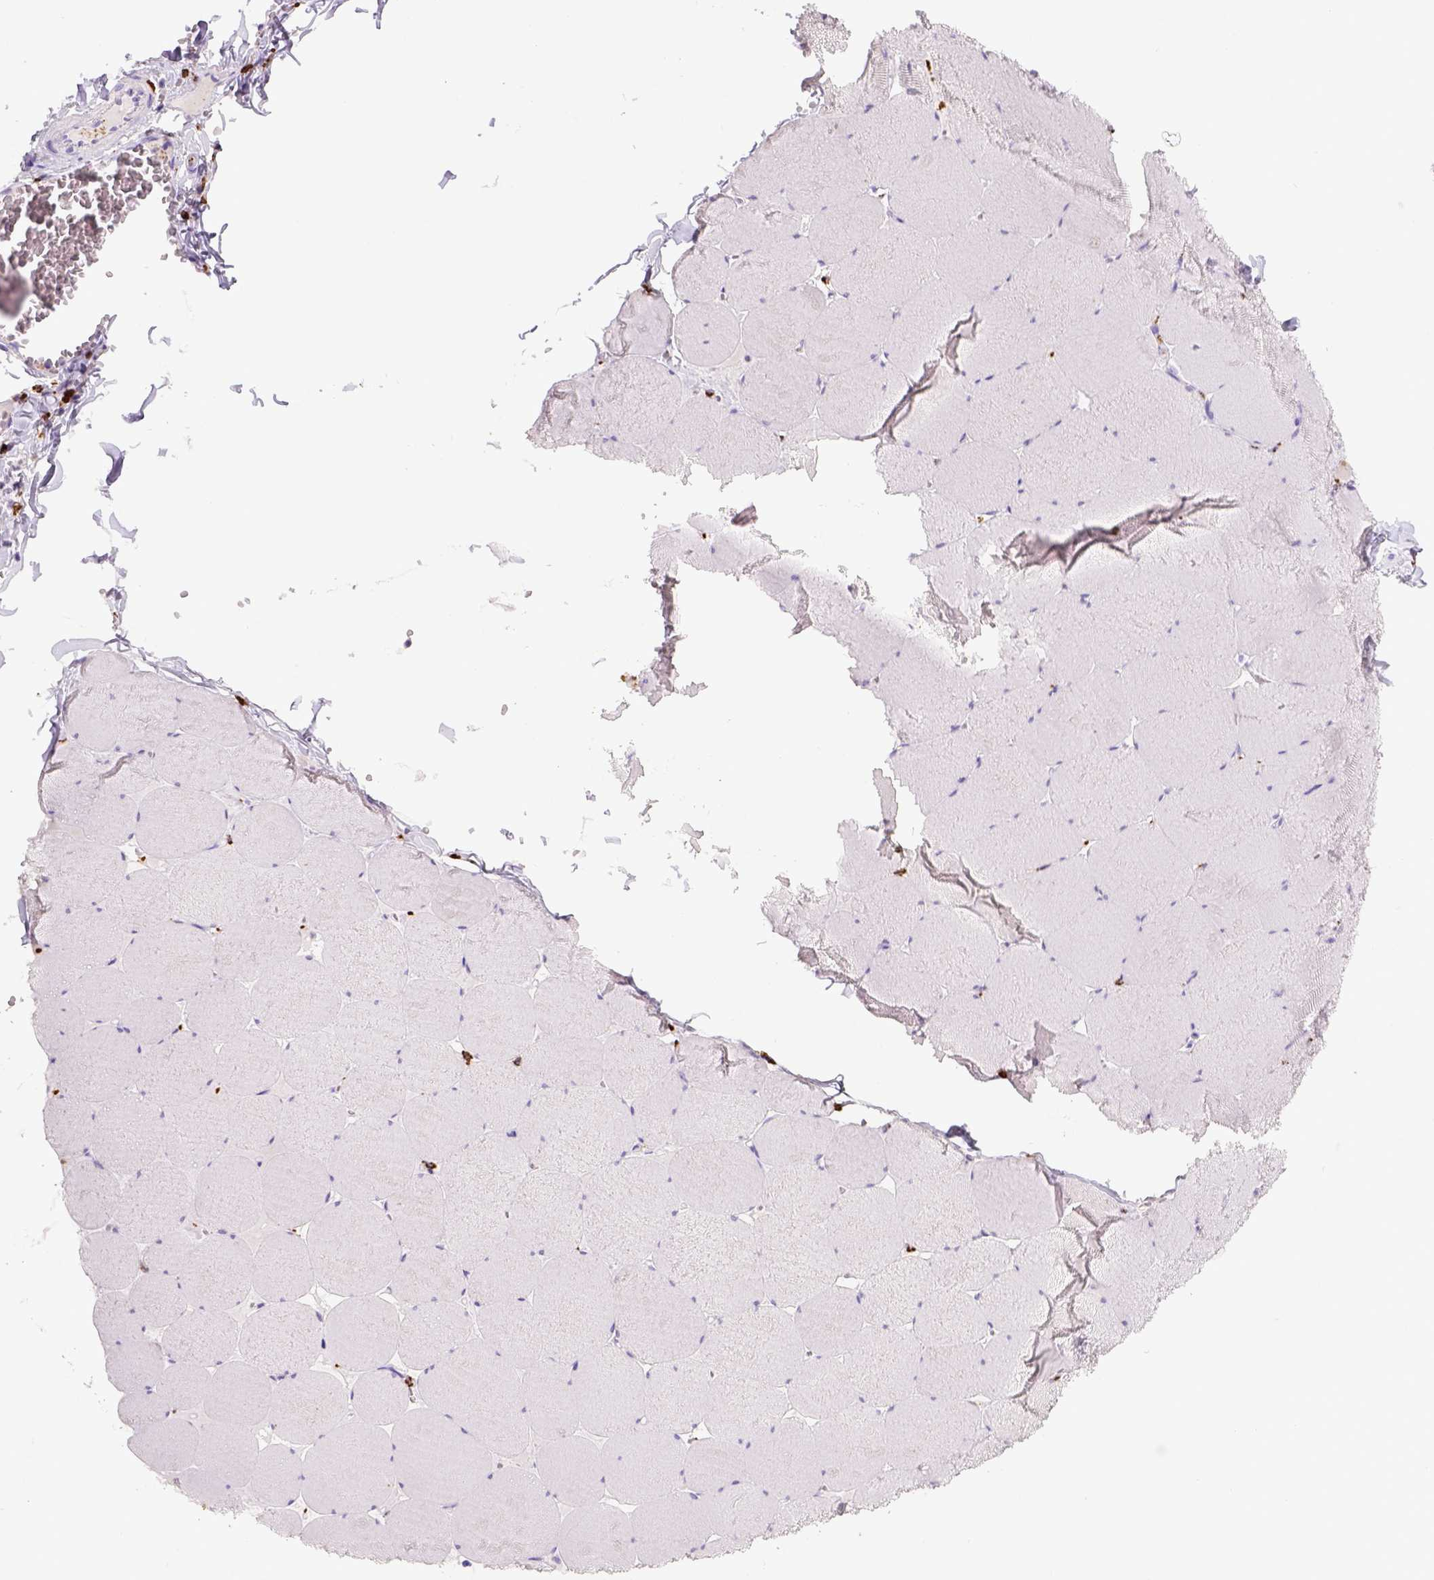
{"staining": {"intensity": "negative", "quantity": "none", "location": "none"}, "tissue": "skeletal muscle", "cell_type": "Myocytes", "image_type": "normal", "snomed": [{"axis": "morphology", "description": "Normal tissue, NOS"}, {"axis": "morphology", "description": "Malignant melanoma, Metastatic site"}, {"axis": "topography", "description": "Skeletal muscle"}], "caption": "A high-resolution image shows immunohistochemistry (IHC) staining of unremarkable skeletal muscle, which displays no significant staining in myocytes. (Stains: DAB immunohistochemistry with hematoxylin counter stain, Microscopy: brightfield microscopy at high magnification).", "gene": "CD68", "patient": {"sex": "male", "age": 50}}